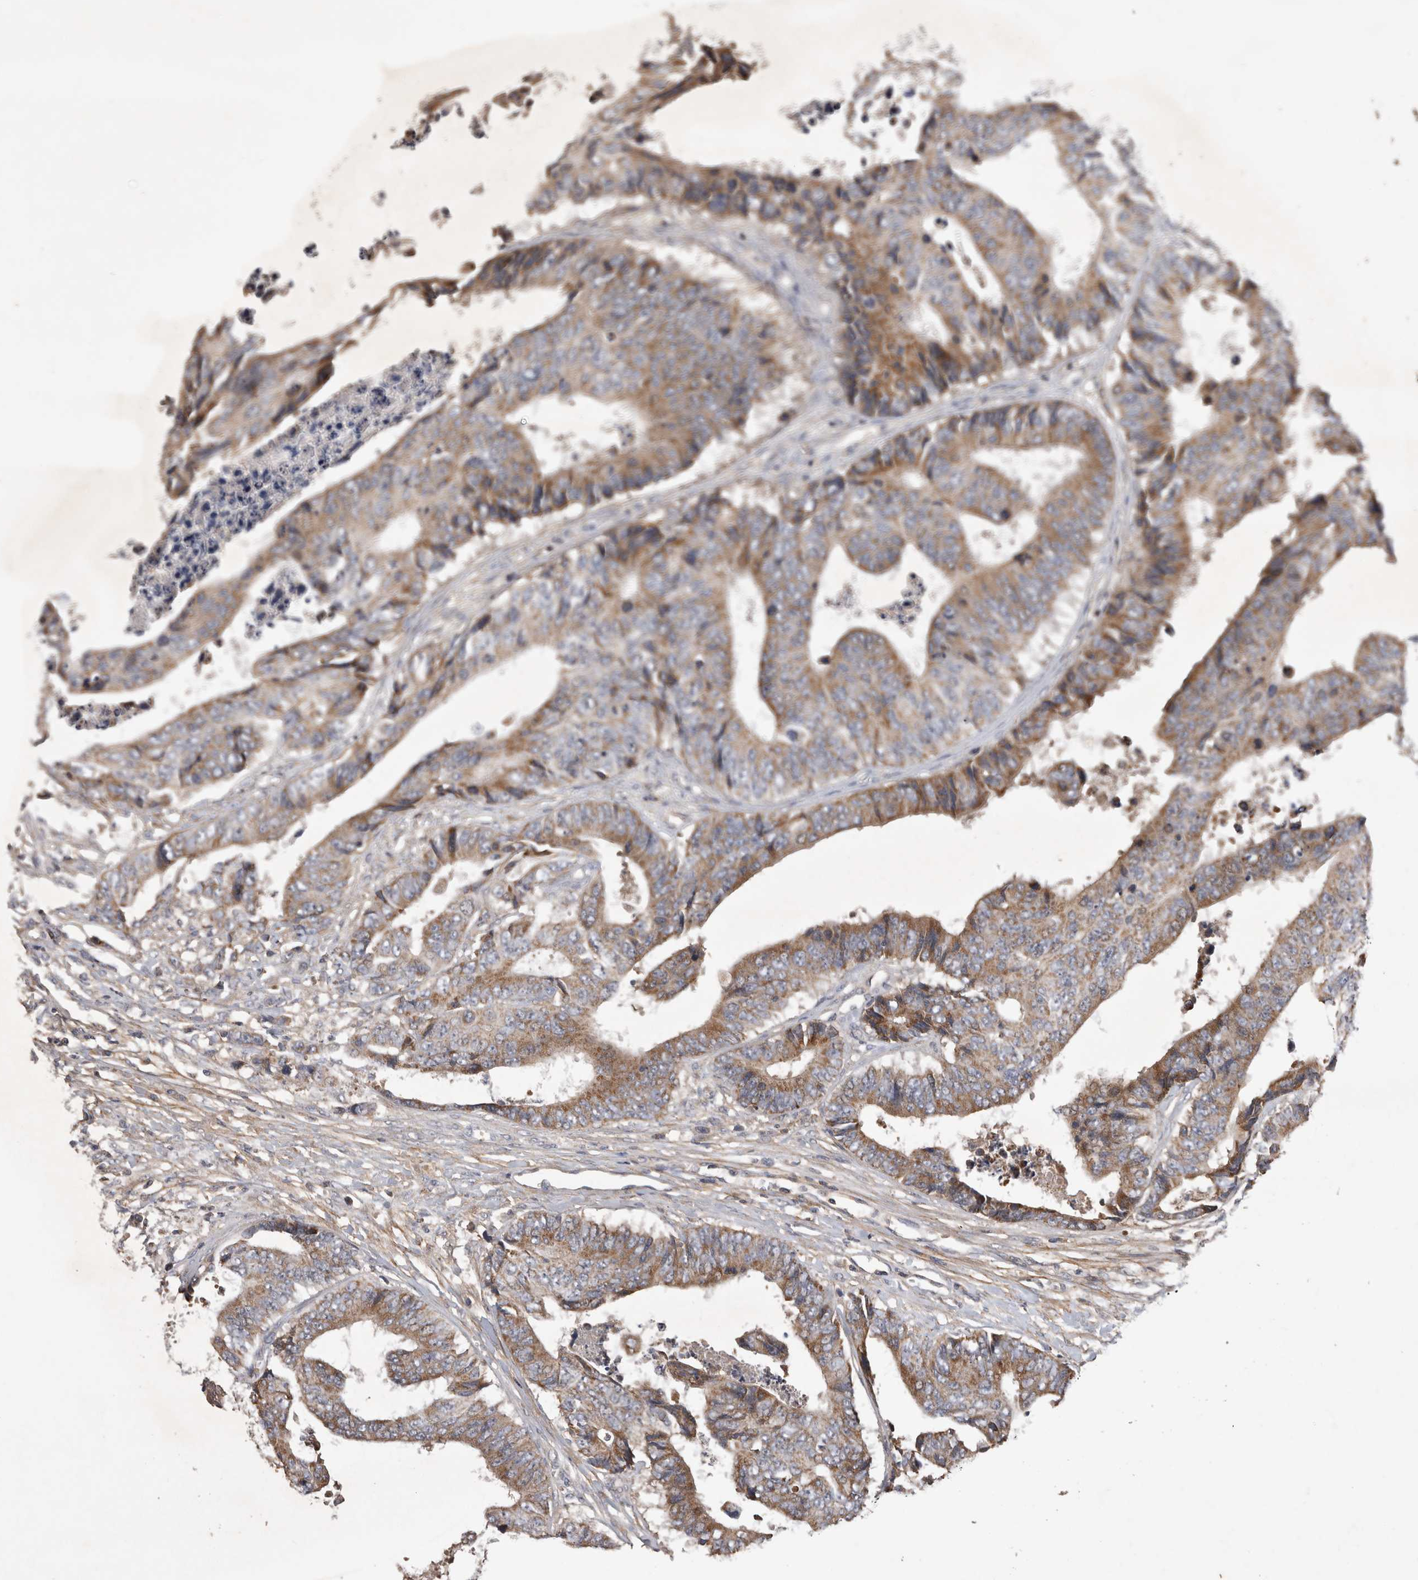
{"staining": {"intensity": "moderate", "quantity": ">75%", "location": "cytoplasmic/membranous"}, "tissue": "colorectal cancer", "cell_type": "Tumor cells", "image_type": "cancer", "snomed": [{"axis": "morphology", "description": "Adenocarcinoma, NOS"}, {"axis": "topography", "description": "Rectum"}], "caption": "Immunohistochemical staining of human colorectal adenocarcinoma demonstrates medium levels of moderate cytoplasmic/membranous protein expression in approximately >75% of tumor cells.", "gene": "TRMT61B", "patient": {"sex": "male", "age": 84}}